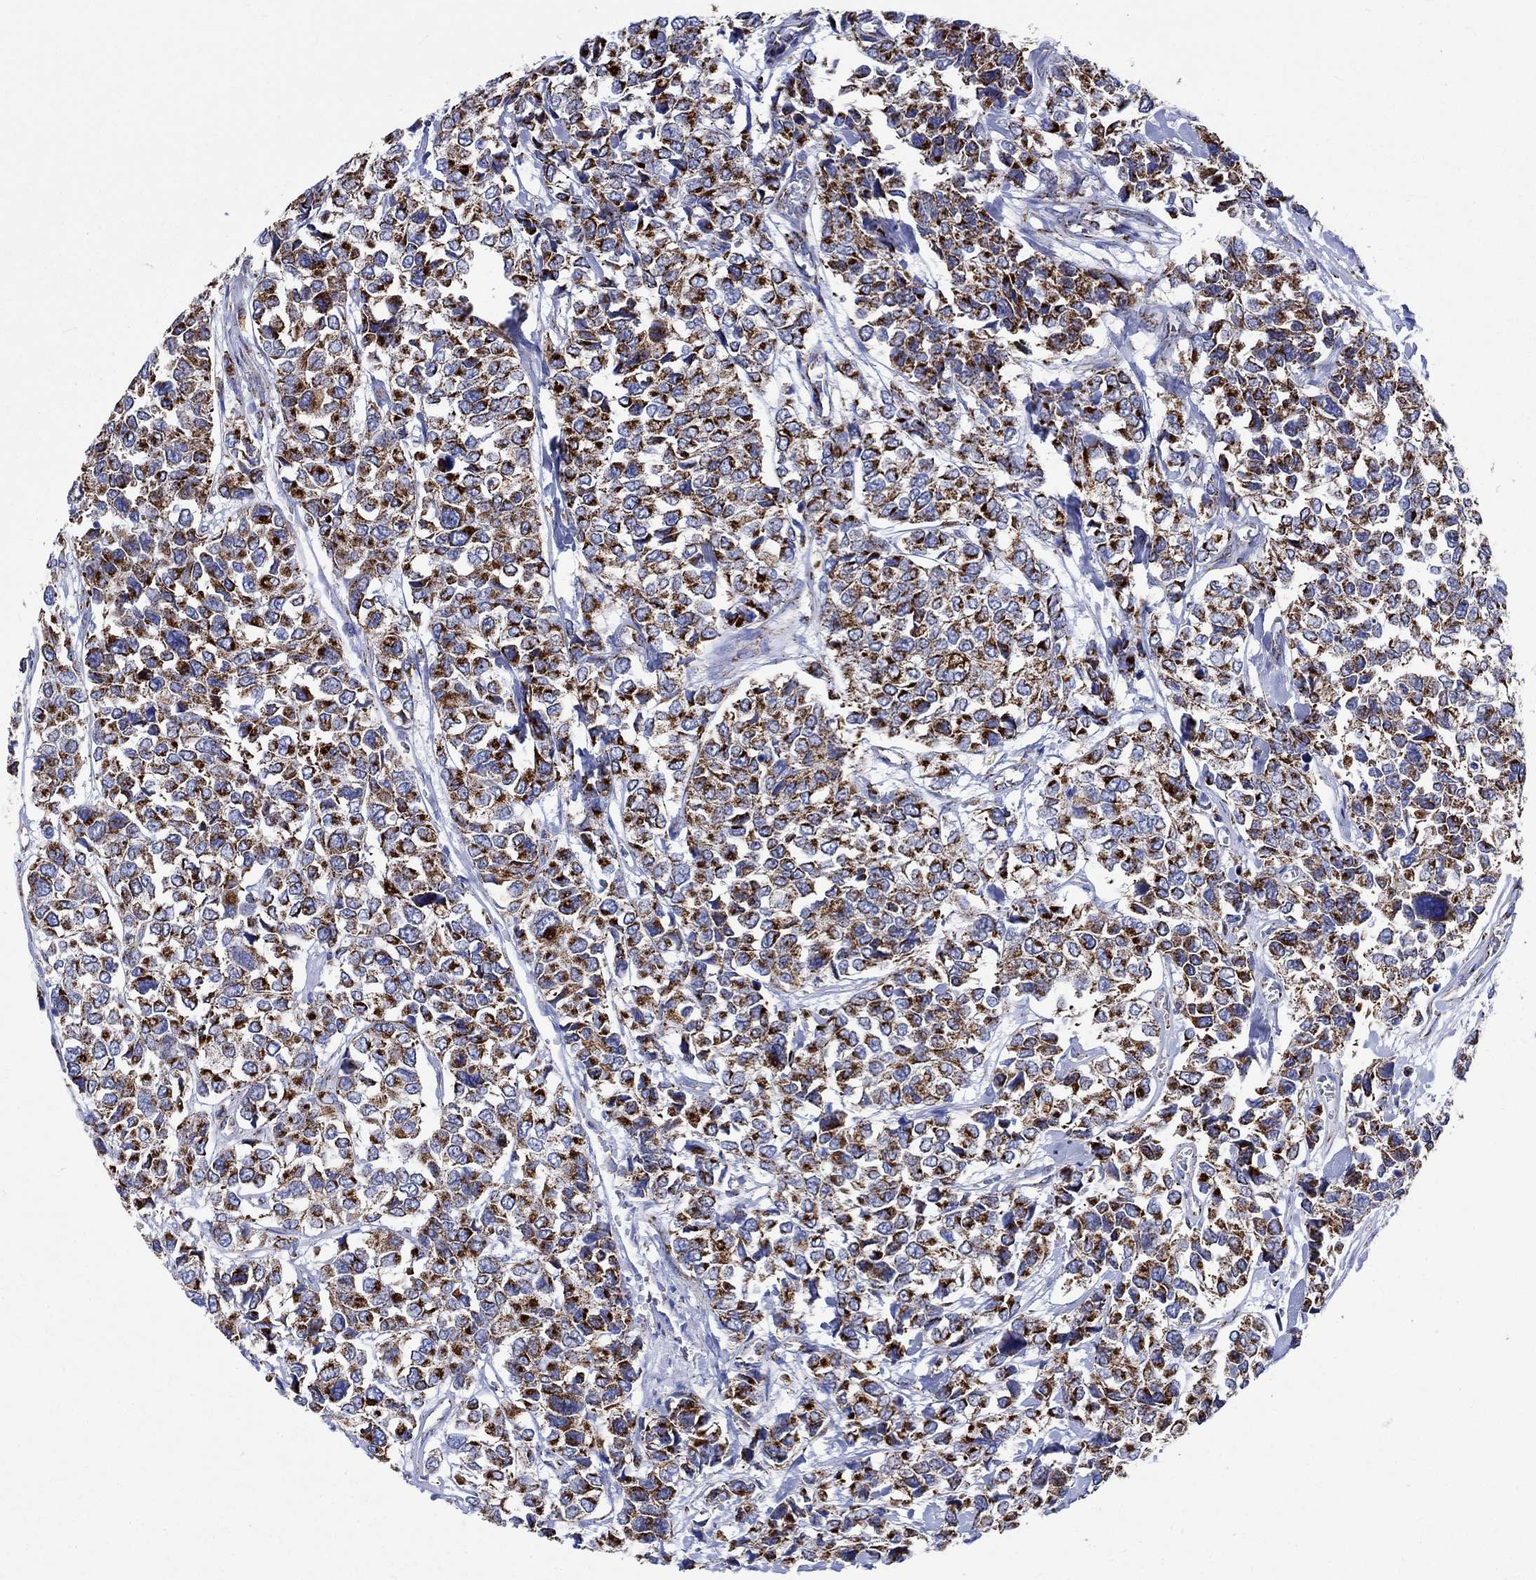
{"staining": {"intensity": "strong", "quantity": "25%-75%", "location": "cytoplasmic/membranous"}, "tissue": "urothelial cancer", "cell_type": "Tumor cells", "image_type": "cancer", "snomed": [{"axis": "morphology", "description": "Urothelial carcinoma, High grade"}, {"axis": "topography", "description": "Urinary bladder"}], "caption": "Immunohistochemical staining of human high-grade urothelial carcinoma reveals strong cytoplasmic/membranous protein expression in about 25%-75% of tumor cells.", "gene": "RCE1", "patient": {"sex": "male", "age": 77}}